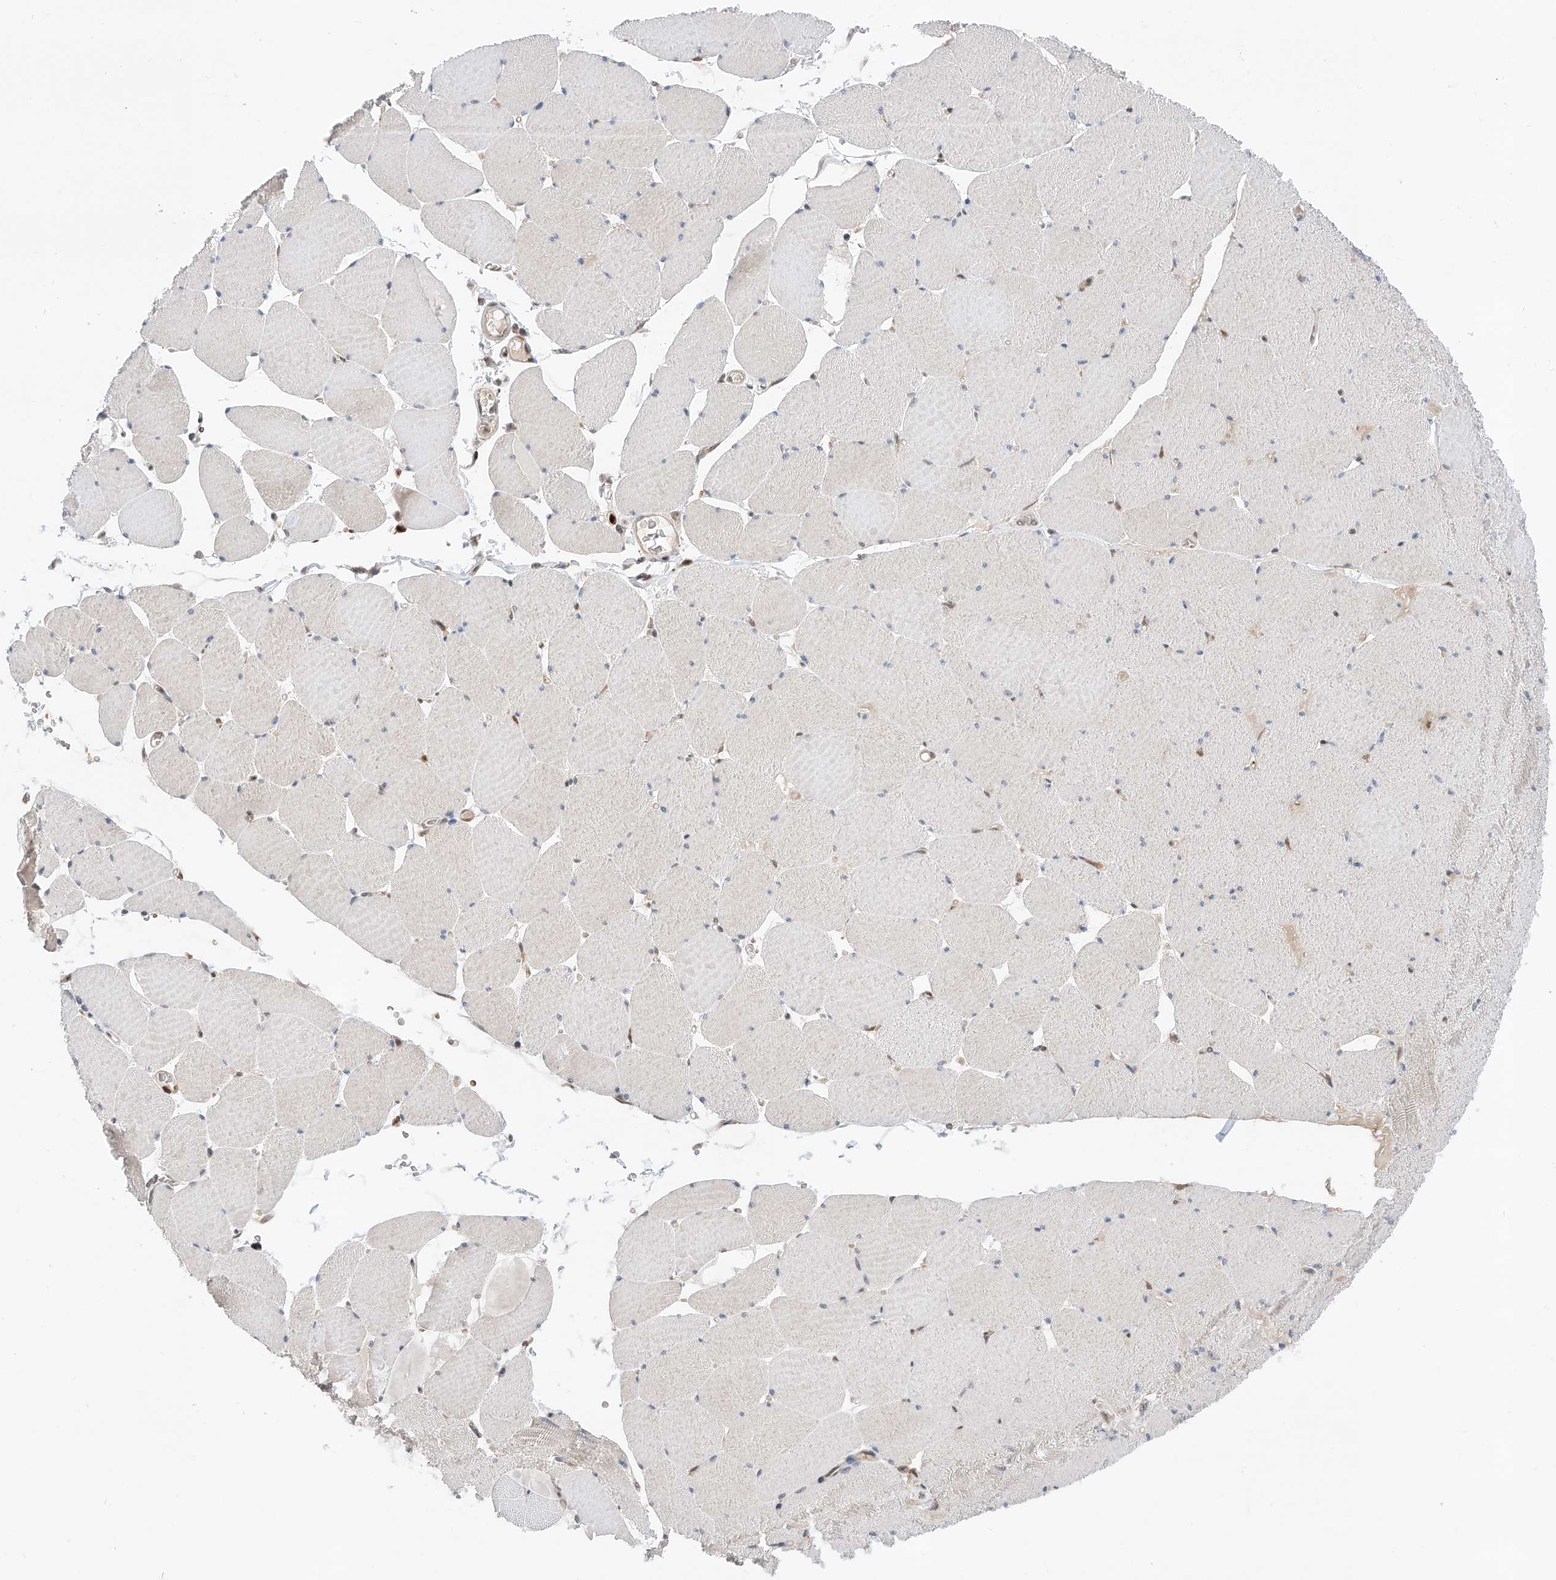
{"staining": {"intensity": "negative", "quantity": "none", "location": "none"}, "tissue": "skeletal muscle", "cell_type": "Myocytes", "image_type": "normal", "snomed": [{"axis": "morphology", "description": "Normal tissue, NOS"}, {"axis": "topography", "description": "Skeletal muscle"}, {"axis": "topography", "description": "Head-Neck"}], "caption": "Immunohistochemistry (IHC) histopathology image of benign skeletal muscle: human skeletal muscle stained with DAB reveals no significant protein positivity in myocytes.", "gene": "SNRNP200", "patient": {"sex": "male", "age": 66}}